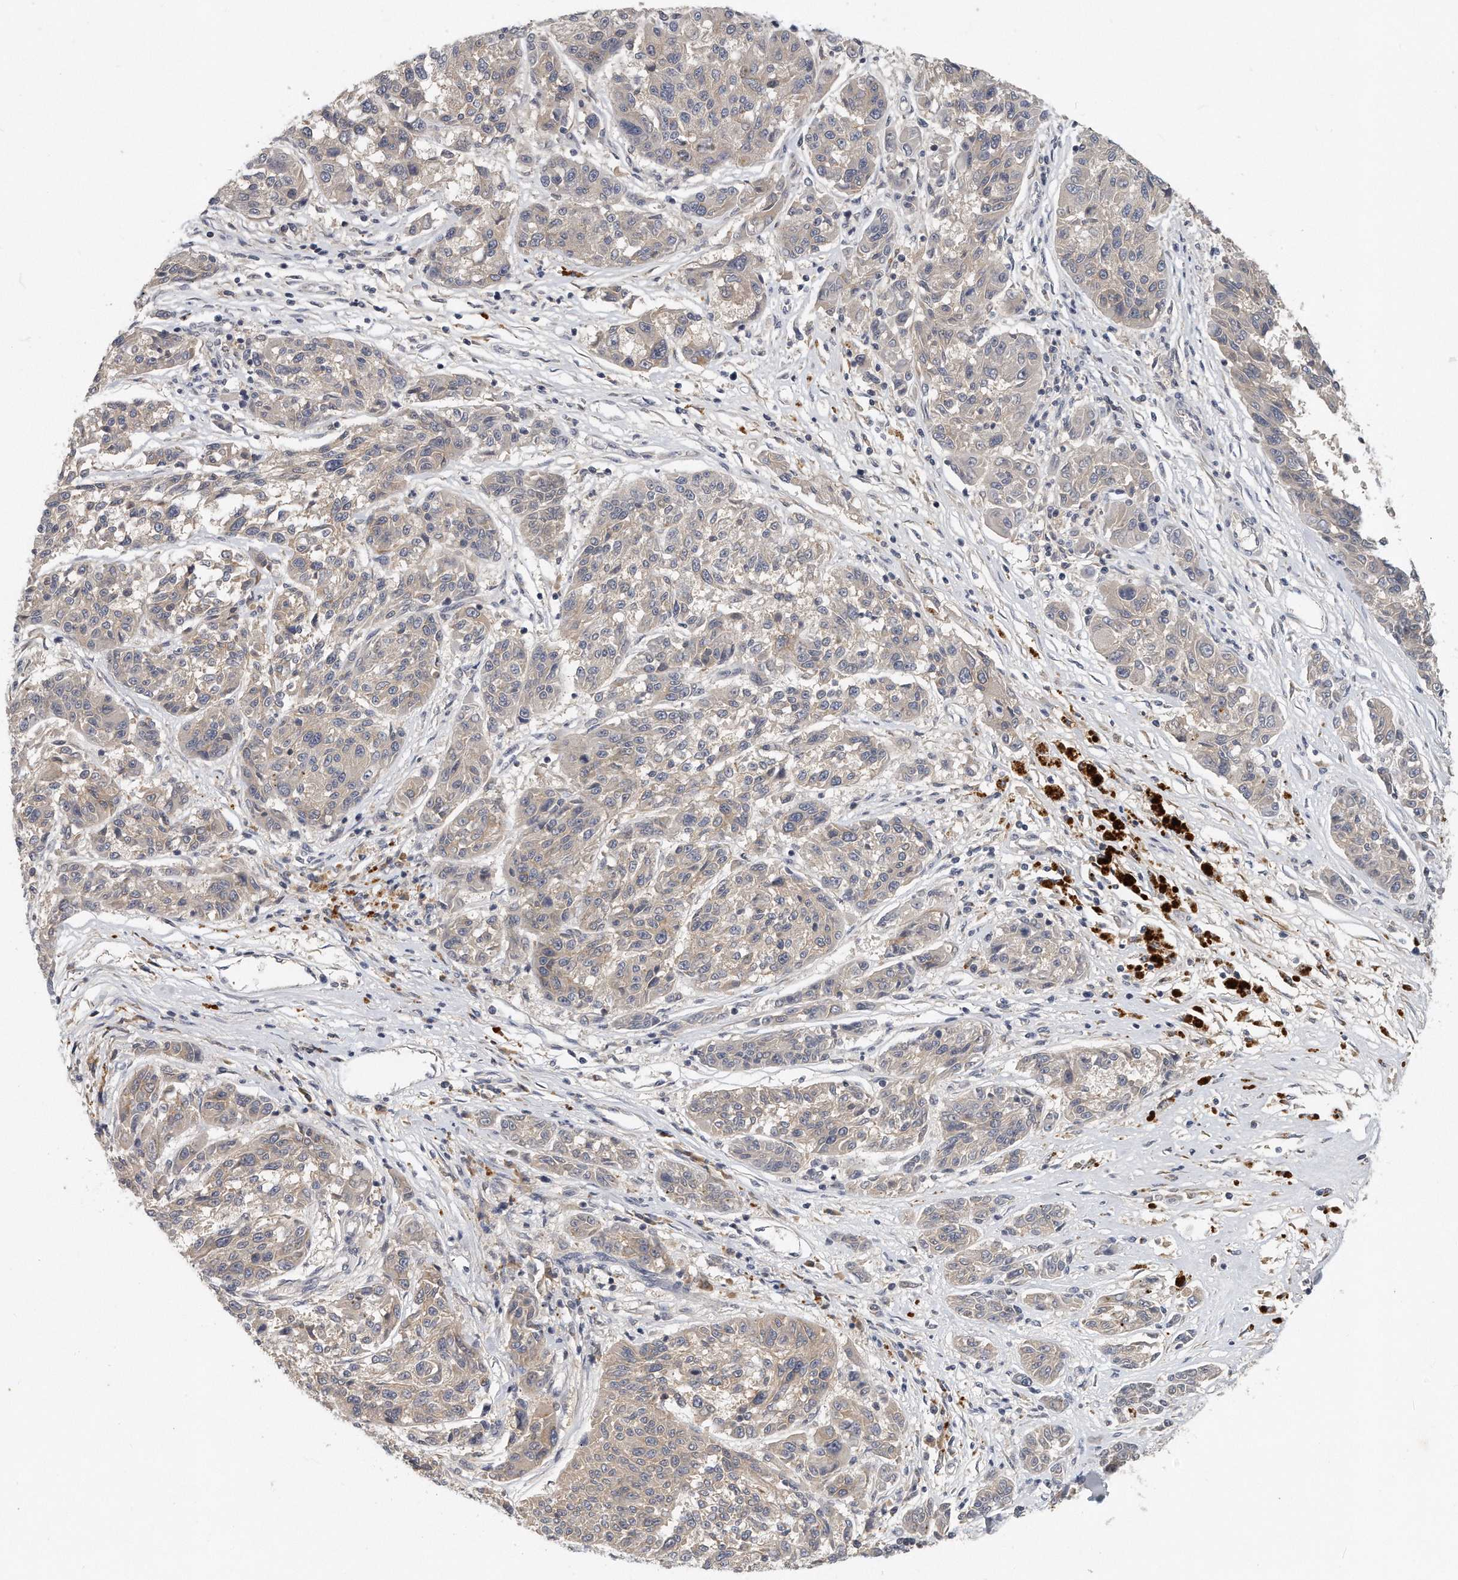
{"staining": {"intensity": "negative", "quantity": "none", "location": "none"}, "tissue": "melanoma", "cell_type": "Tumor cells", "image_type": "cancer", "snomed": [{"axis": "morphology", "description": "Malignant melanoma, NOS"}, {"axis": "topography", "description": "Skin"}], "caption": "Histopathology image shows no significant protein expression in tumor cells of malignant melanoma. Brightfield microscopy of IHC stained with DAB (brown) and hematoxylin (blue), captured at high magnification.", "gene": "TRAPPC14", "patient": {"sex": "male", "age": 53}}